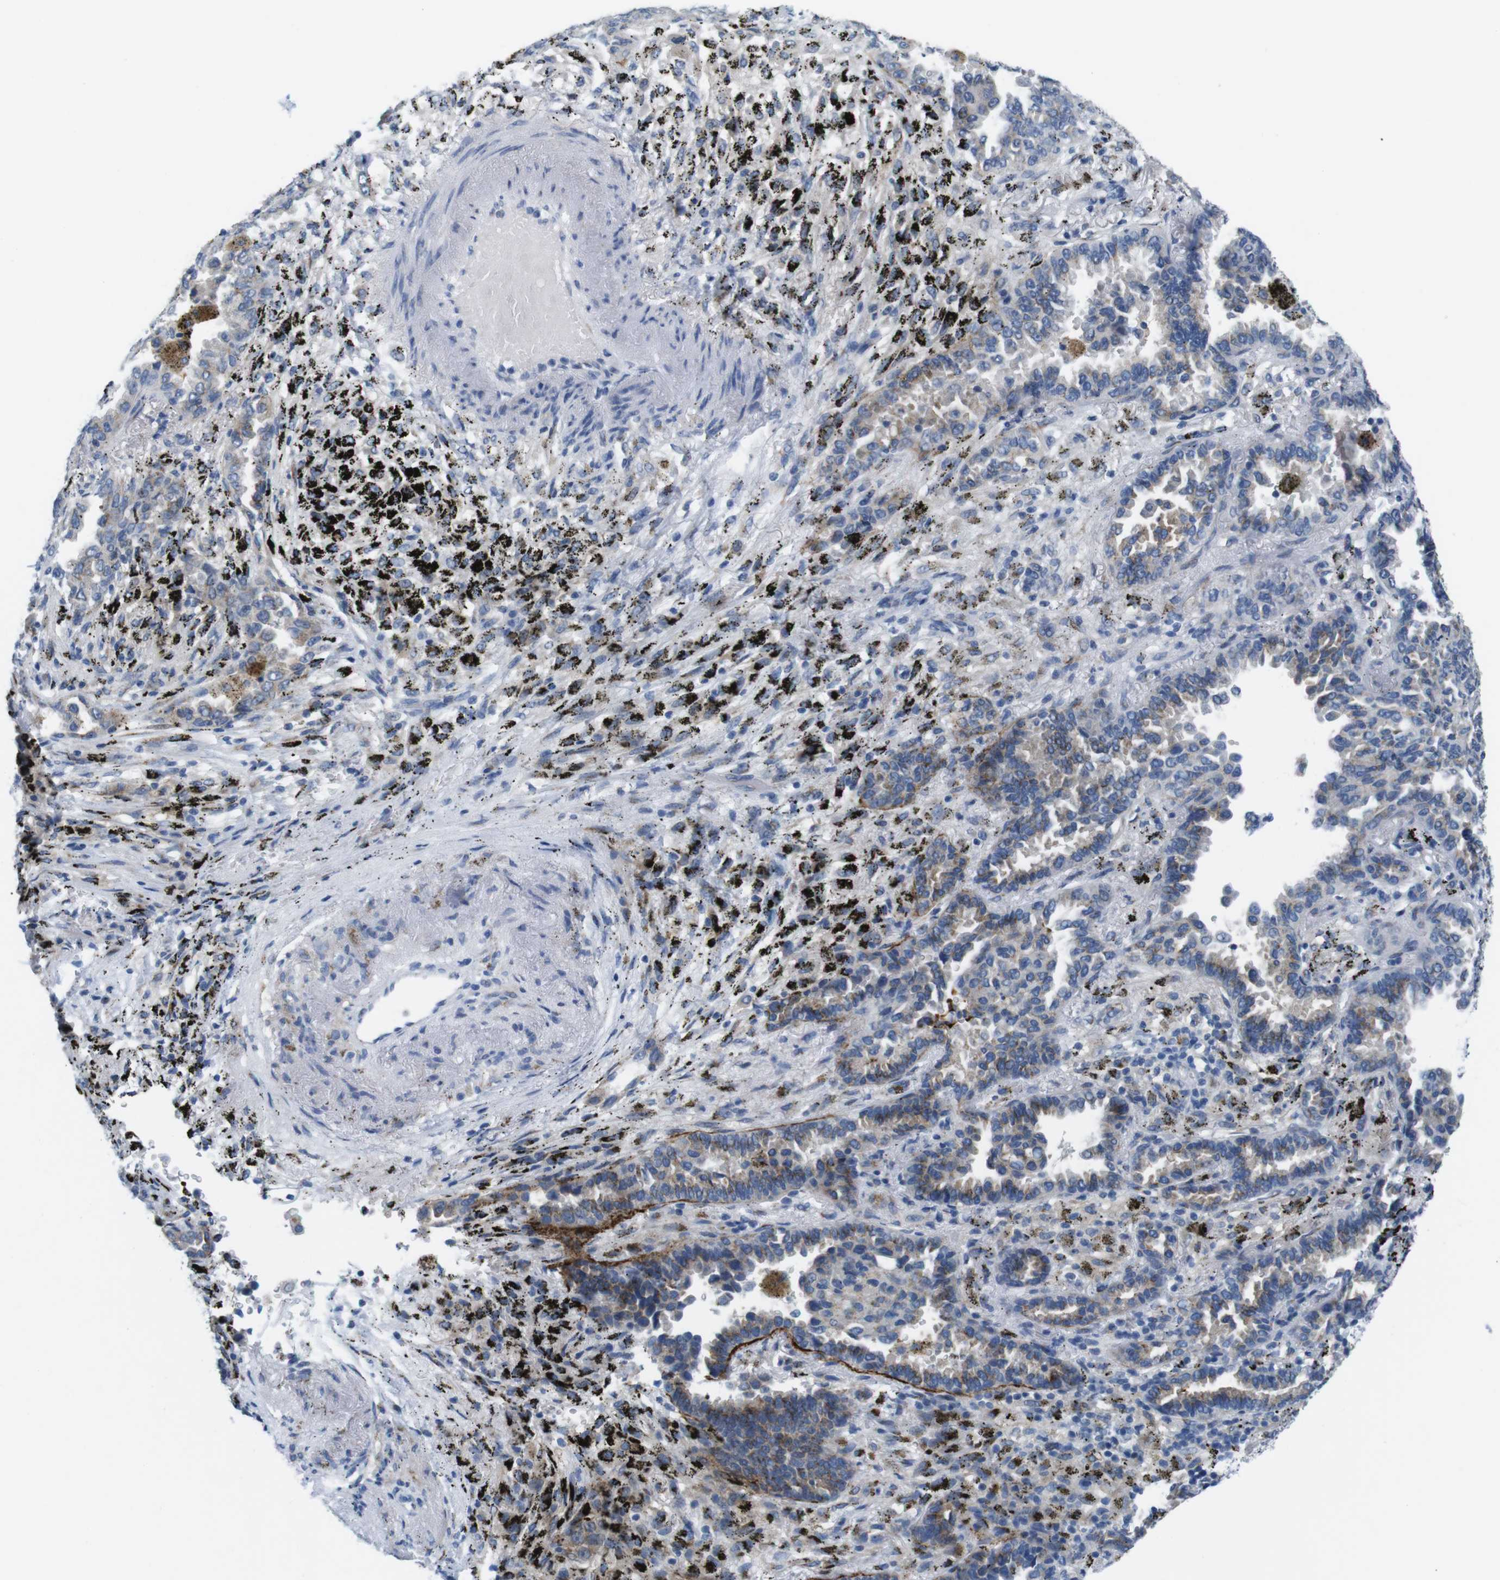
{"staining": {"intensity": "moderate", "quantity": "<25%", "location": "cytoplasmic/membranous"}, "tissue": "lung cancer", "cell_type": "Tumor cells", "image_type": "cancer", "snomed": [{"axis": "morphology", "description": "Normal tissue, NOS"}, {"axis": "morphology", "description": "Adenocarcinoma, NOS"}, {"axis": "topography", "description": "Lung"}], "caption": "There is low levels of moderate cytoplasmic/membranous expression in tumor cells of adenocarcinoma (lung), as demonstrated by immunohistochemical staining (brown color).", "gene": "GOLGA2", "patient": {"sex": "male", "age": 59}}